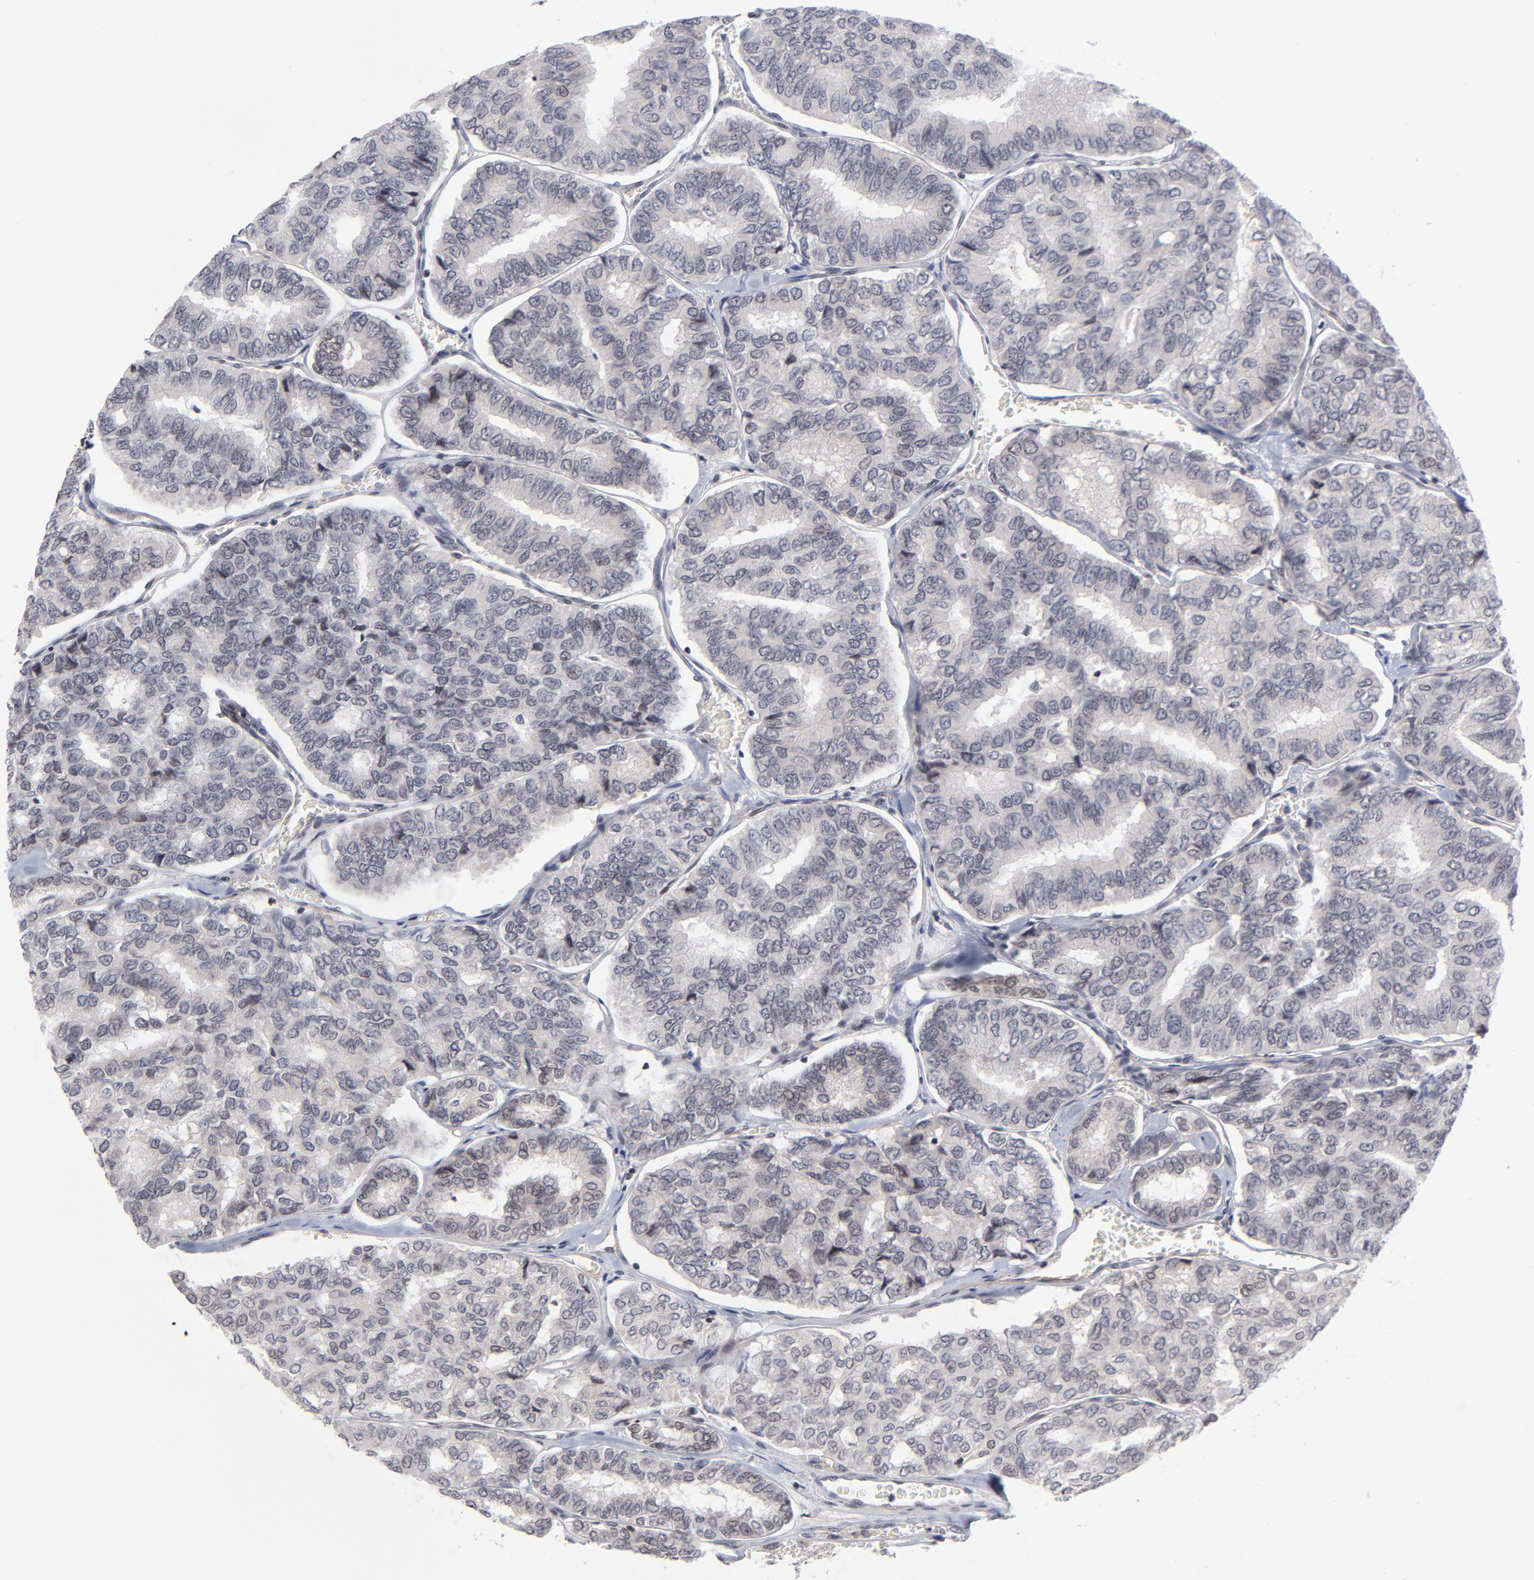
{"staining": {"intensity": "negative", "quantity": "none", "location": "none"}, "tissue": "thyroid cancer", "cell_type": "Tumor cells", "image_type": "cancer", "snomed": [{"axis": "morphology", "description": "Papillary adenocarcinoma, NOS"}, {"axis": "topography", "description": "Thyroid gland"}], "caption": "High magnification brightfield microscopy of thyroid cancer (papillary adenocarcinoma) stained with DAB (3,3'-diaminobenzidine) (brown) and counterstained with hematoxylin (blue): tumor cells show no significant staining.", "gene": "CTCF", "patient": {"sex": "female", "age": 35}}